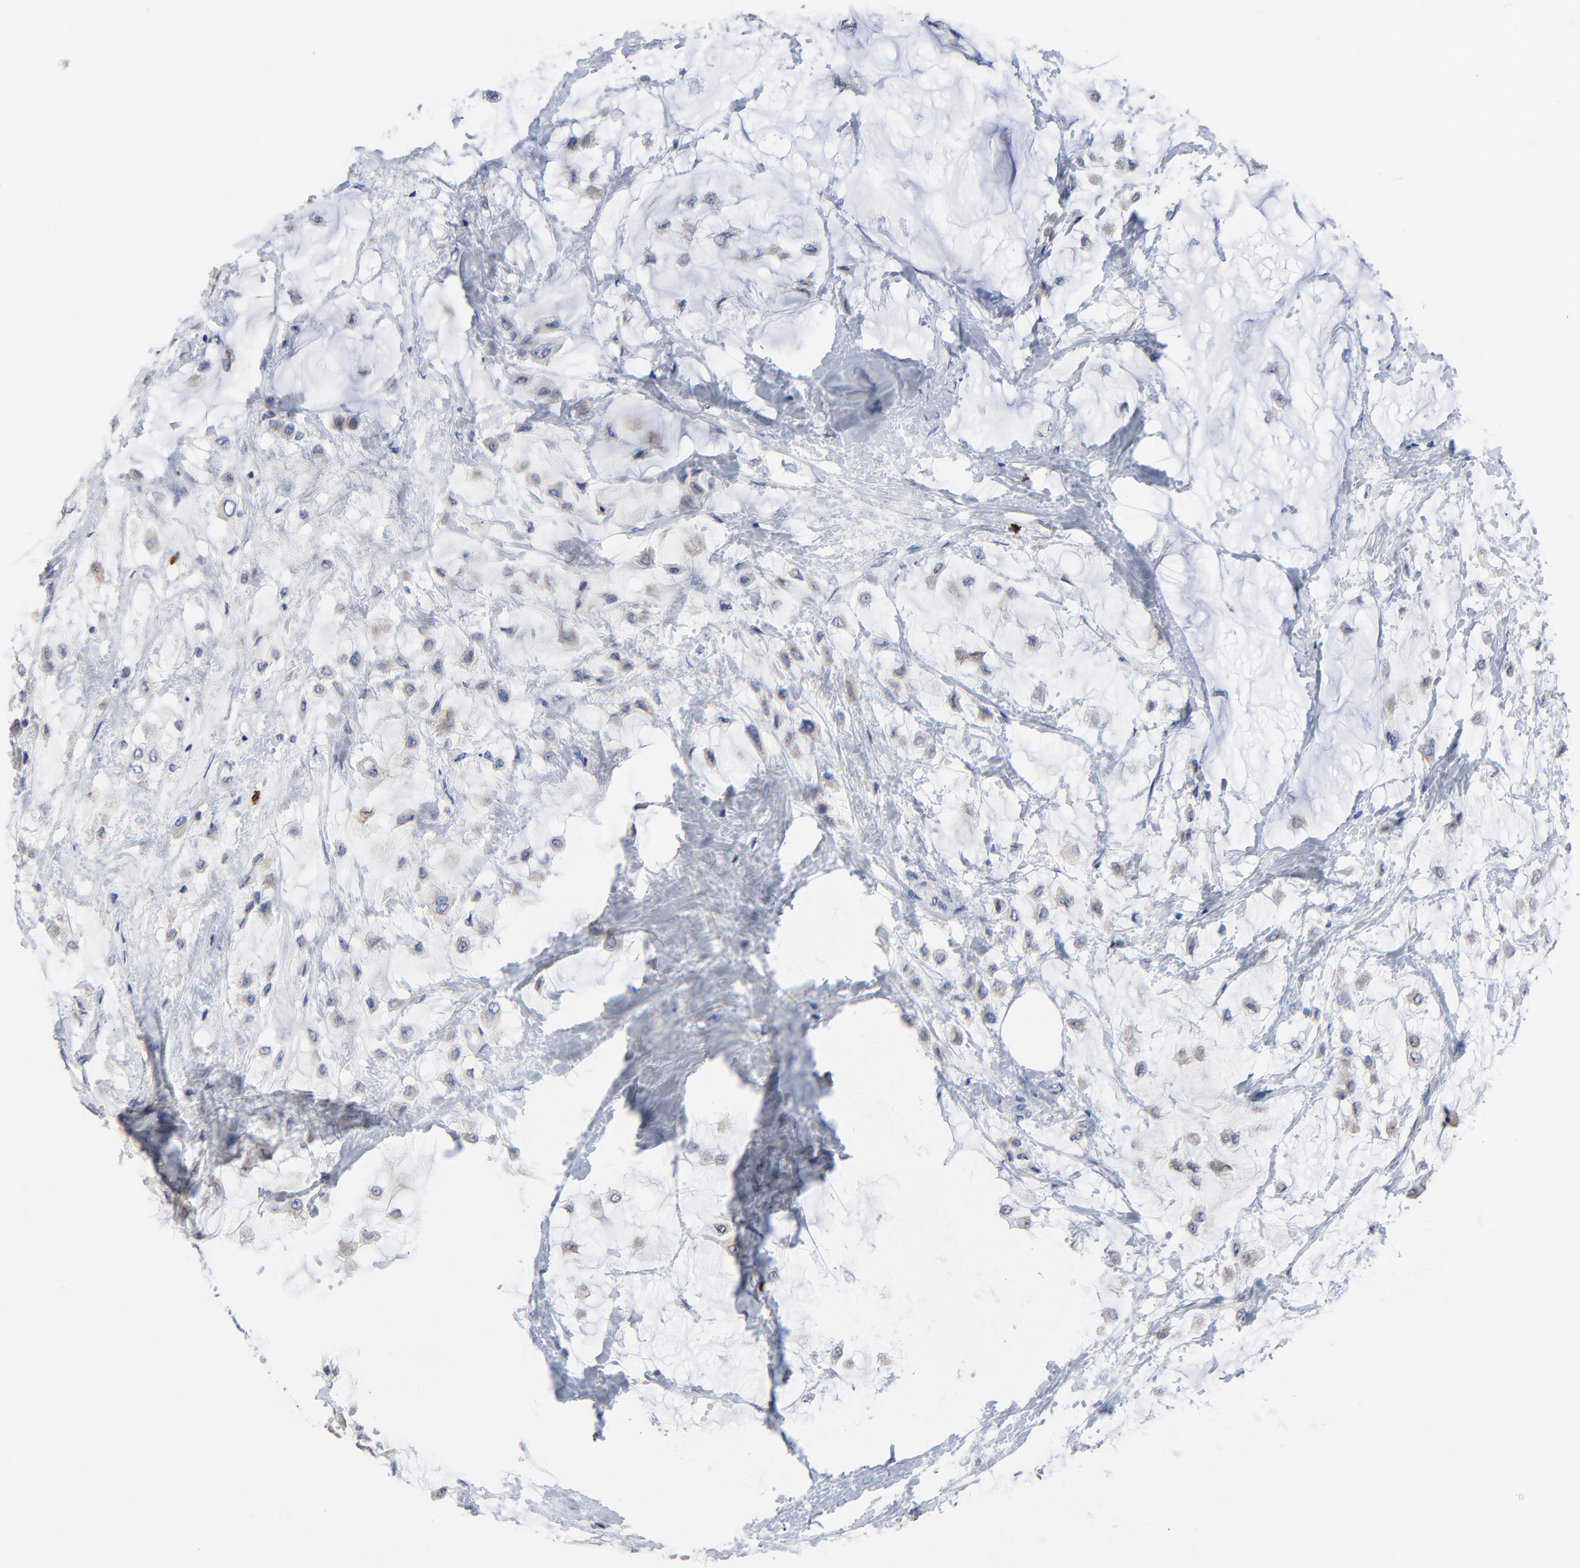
{"staining": {"intensity": "negative", "quantity": "none", "location": "none"}, "tissue": "breast cancer", "cell_type": "Tumor cells", "image_type": "cancer", "snomed": [{"axis": "morphology", "description": "Lobular carcinoma"}, {"axis": "topography", "description": "Breast"}], "caption": "An immunohistochemistry (IHC) photomicrograph of lobular carcinoma (breast) is shown. There is no staining in tumor cells of lobular carcinoma (breast).", "gene": "FBXL5", "patient": {"sex": "female", "age": 85}}